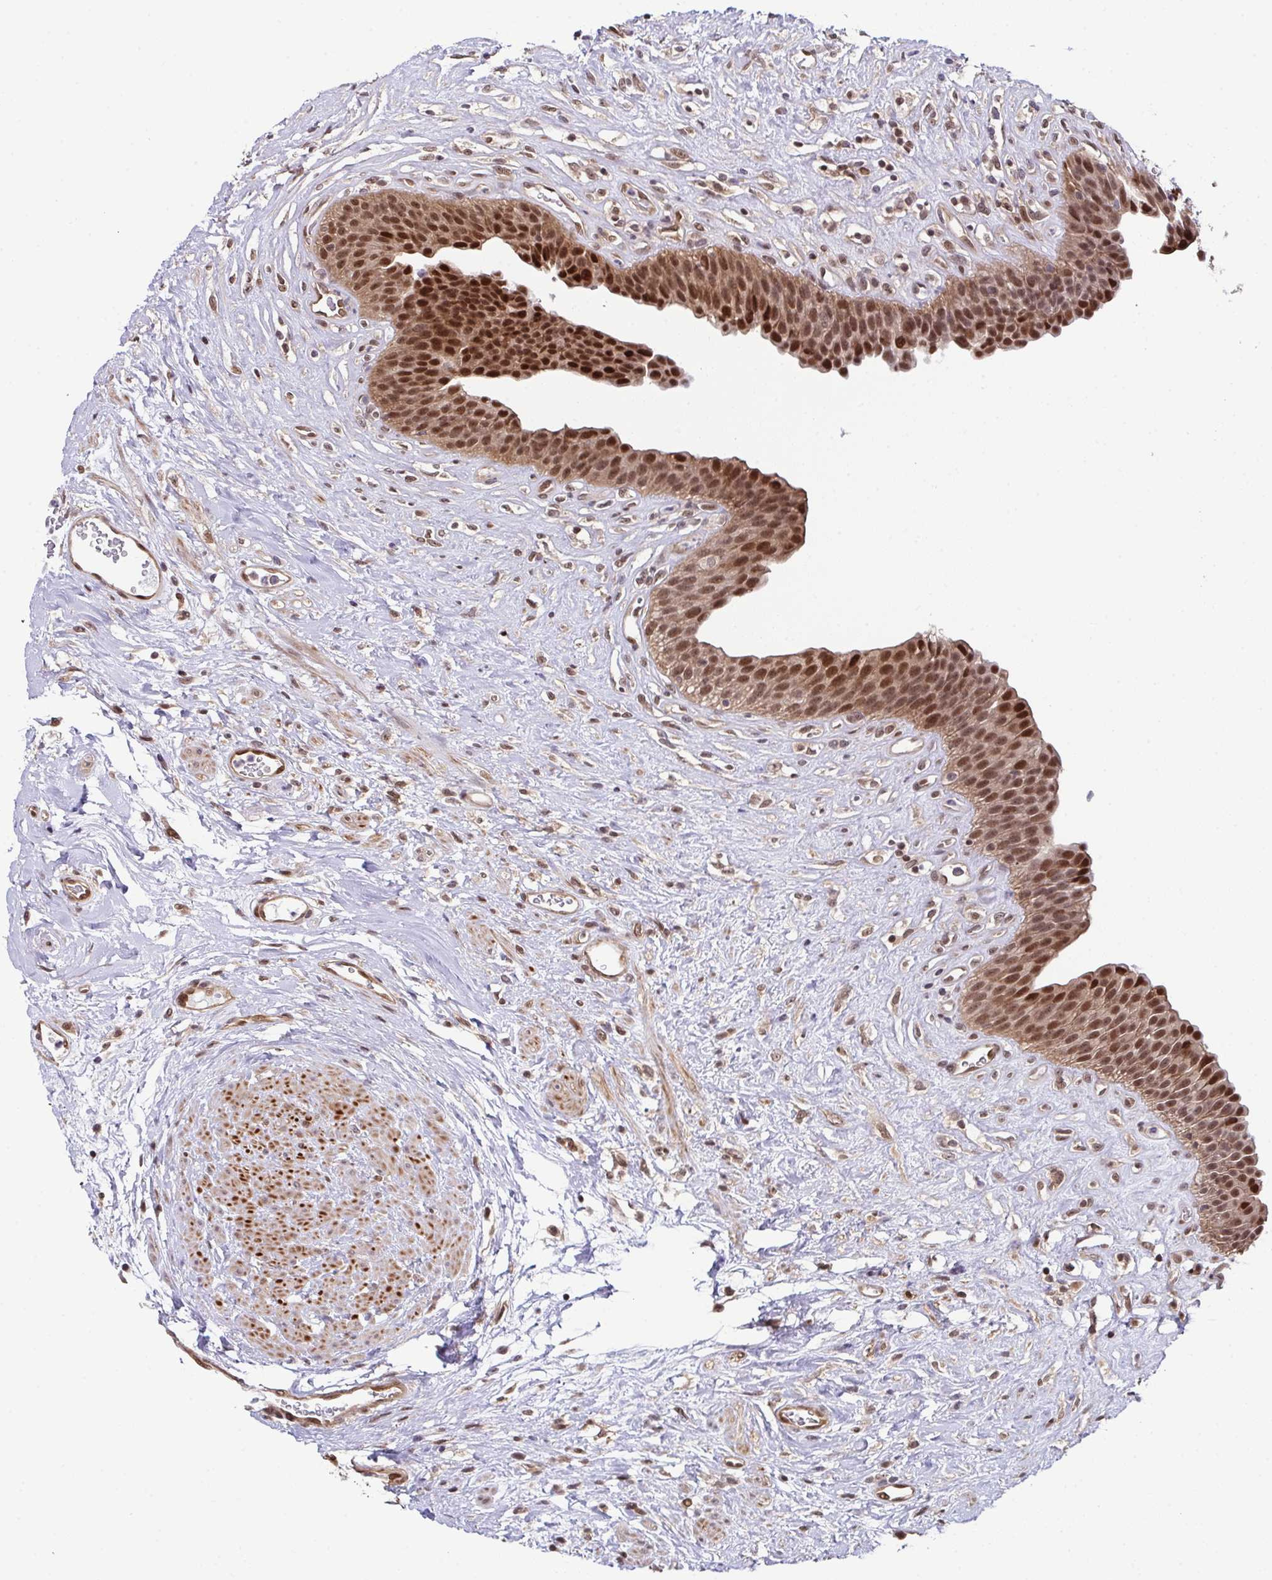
{"staining": {"intensity": "moderate", "quantity": ">75%", "location": "nuclear"}, "tissue": "urinary bladder", "cell_type": "Urothelial cells", "image_type": "normal", "snomed": [{"axis": "morphology", "description": "Normal tissue, NOS"}, {"axis": "topography", "description": "Urinary bladder"}], "caption": "An immunohistochemistry photomicrograph of normal tissue is shown. Protein staining in brown labels moderate nuclear positivity in urinary bladder within urothelial cells.", "gene": "DNAJB1", "patient": {"sex": "female", "age": 56}}